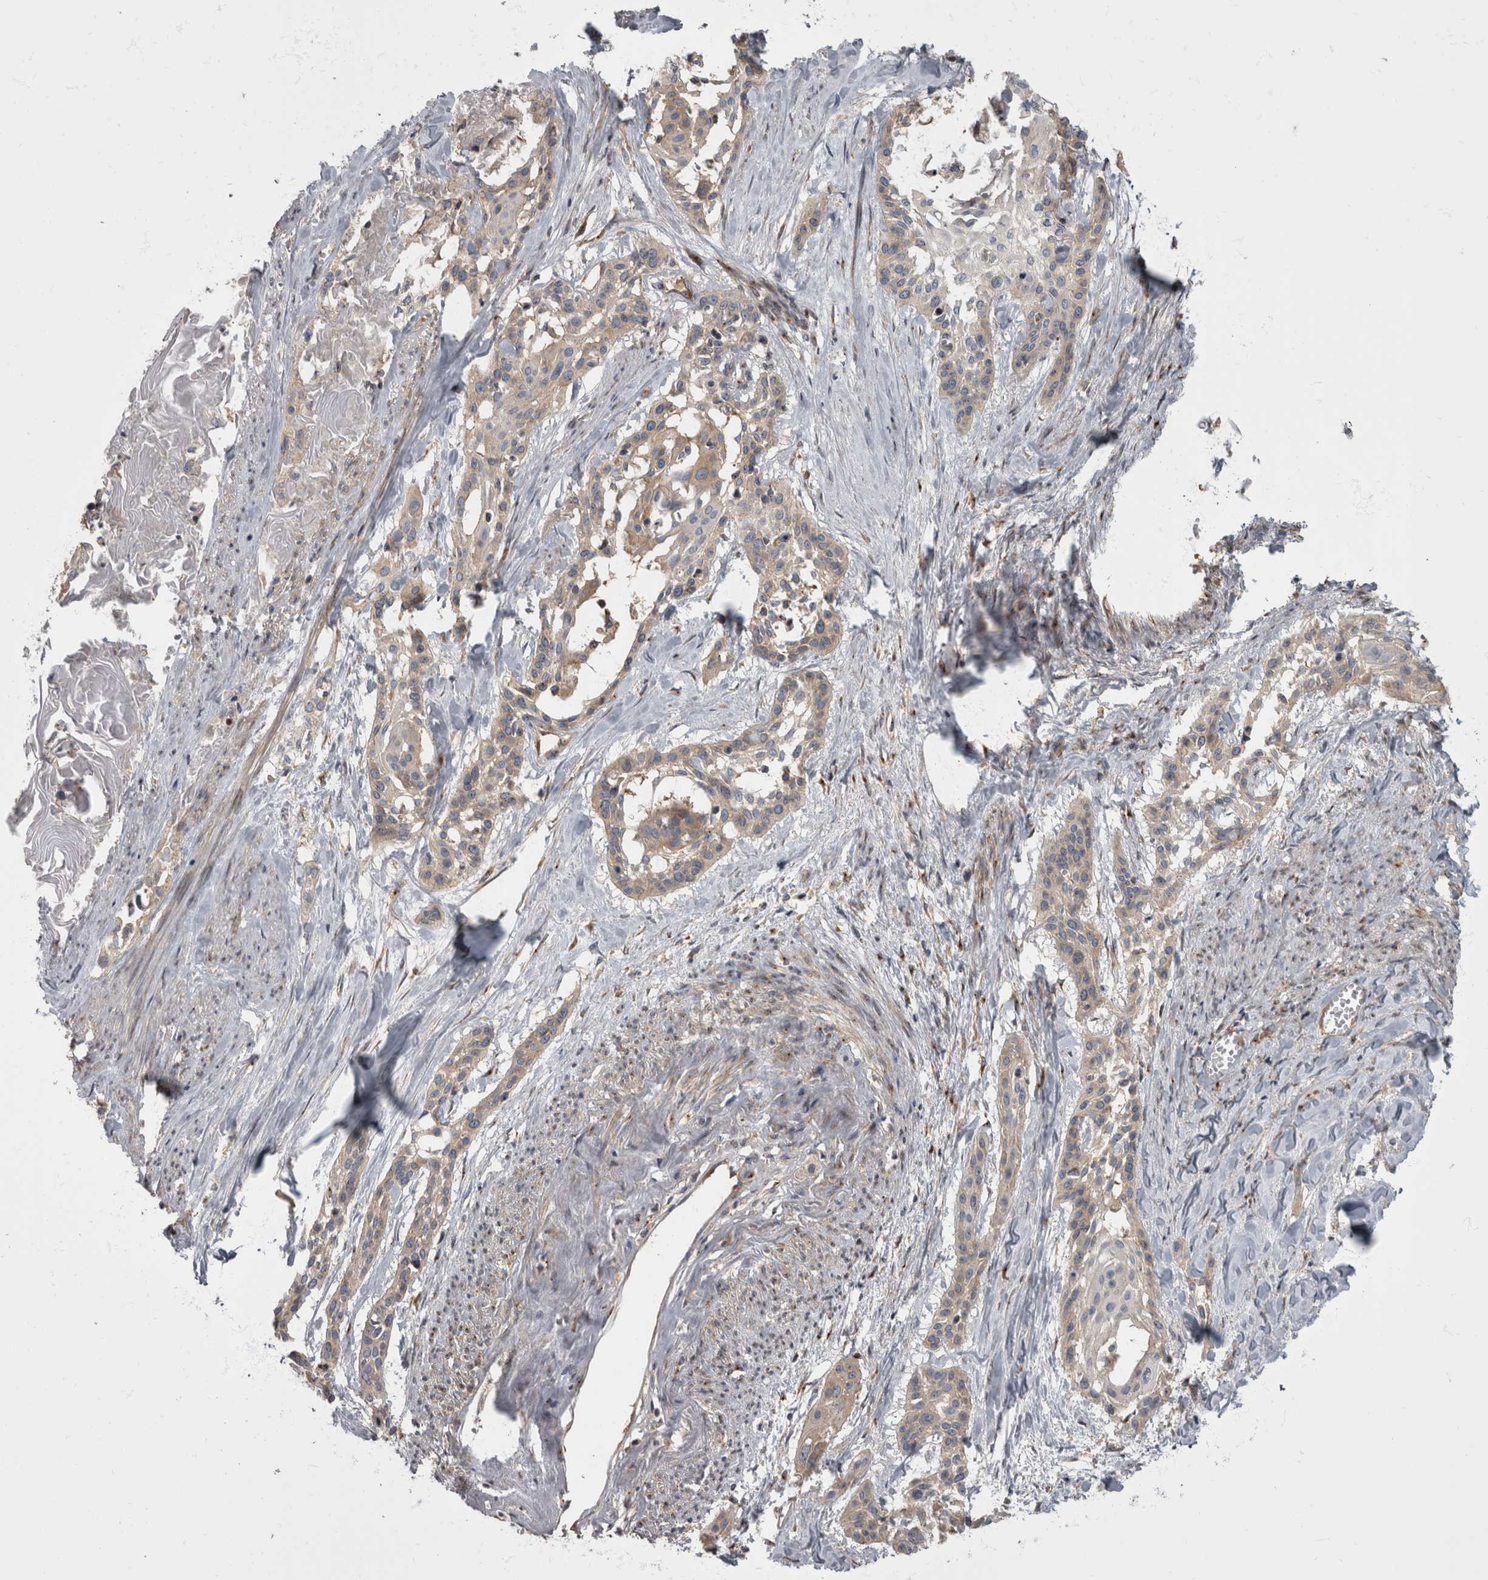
{"staining": {"intensity": "weak", "quantity": "25%-75%", "location": "cytoplasmic/membranous"}, "tissue": "cervical cancer", "cell_type": "Tumor cells", "image_type": "cancer", "snomed": [{"axis": "morphology", "description": "Squamous cell carcinoma, NOS"}, {"axis": "topography", "description": "Cervix"}], "caption": "Protein expression analysis of squamous cell carcinoma (cervical) demonstrates weak cytoplasmic/membranous staining in approximately 25%-75% of tumor cells.", "gene": "HOOK3", "patient": {"sex": "female", "age": 57}}